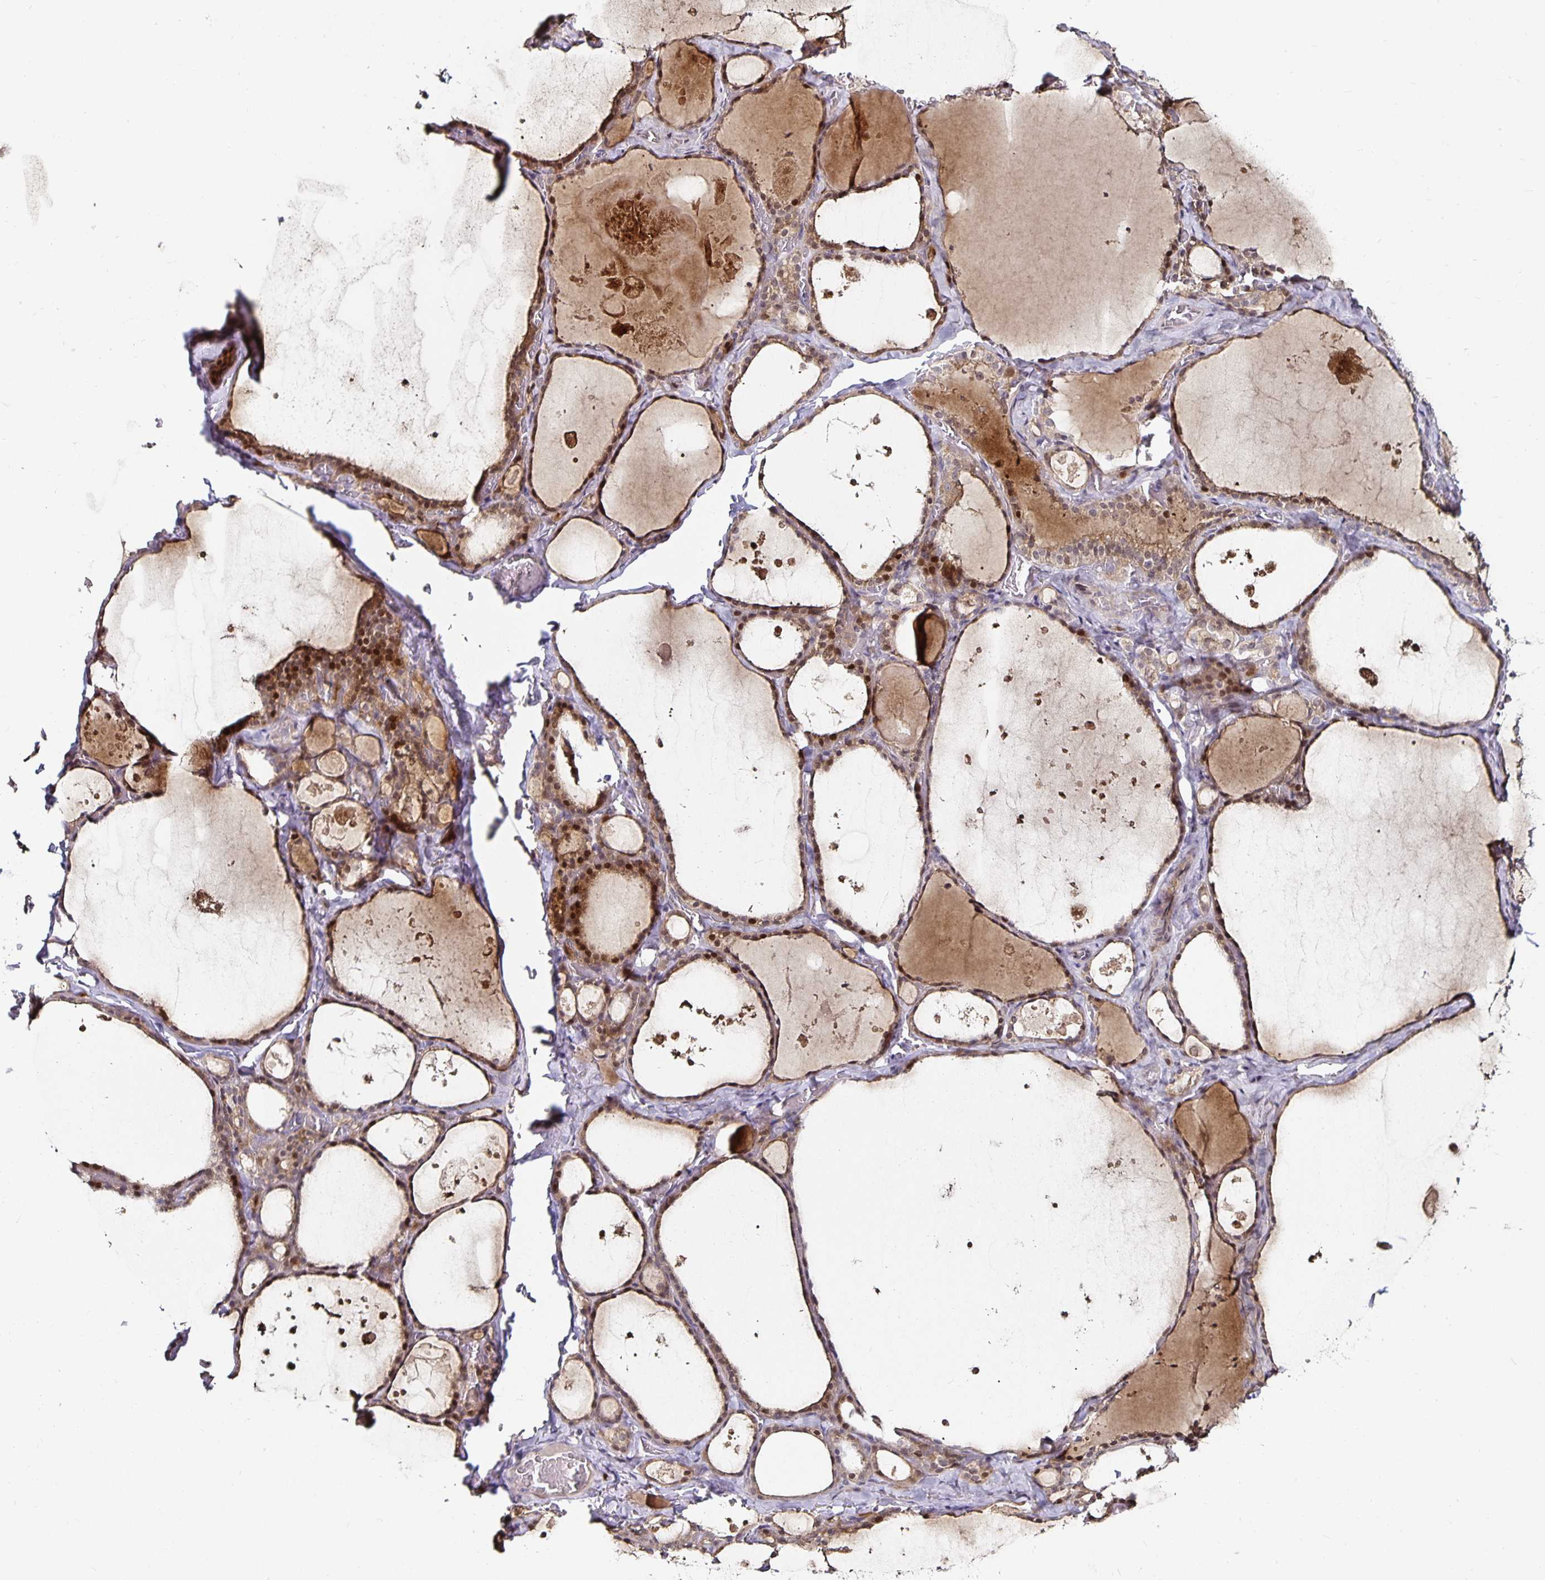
{"staining": {"intensity": "moderate", "quantity": "25%-75%", "location": "cytoplasmic/membranous,nuclear"}, "tissue": "thyroid gland", "cell_type": "Glandular cells", "image_type": "normal", "snomed": [{"axis": "morphology", "description": "Normal tissue, NOS"}, {"axis": "topography", "description": "Thyroid gland"}], "caption": "Brown immunohistochemical staining in unremarkable thyroid gland displays moderate cytoplasmic/membranous,nuclear positivity in approximately 25%-75% of glandular cells.", "gene": "ANLN", "patient": {"sex": "male", "age": 56}}